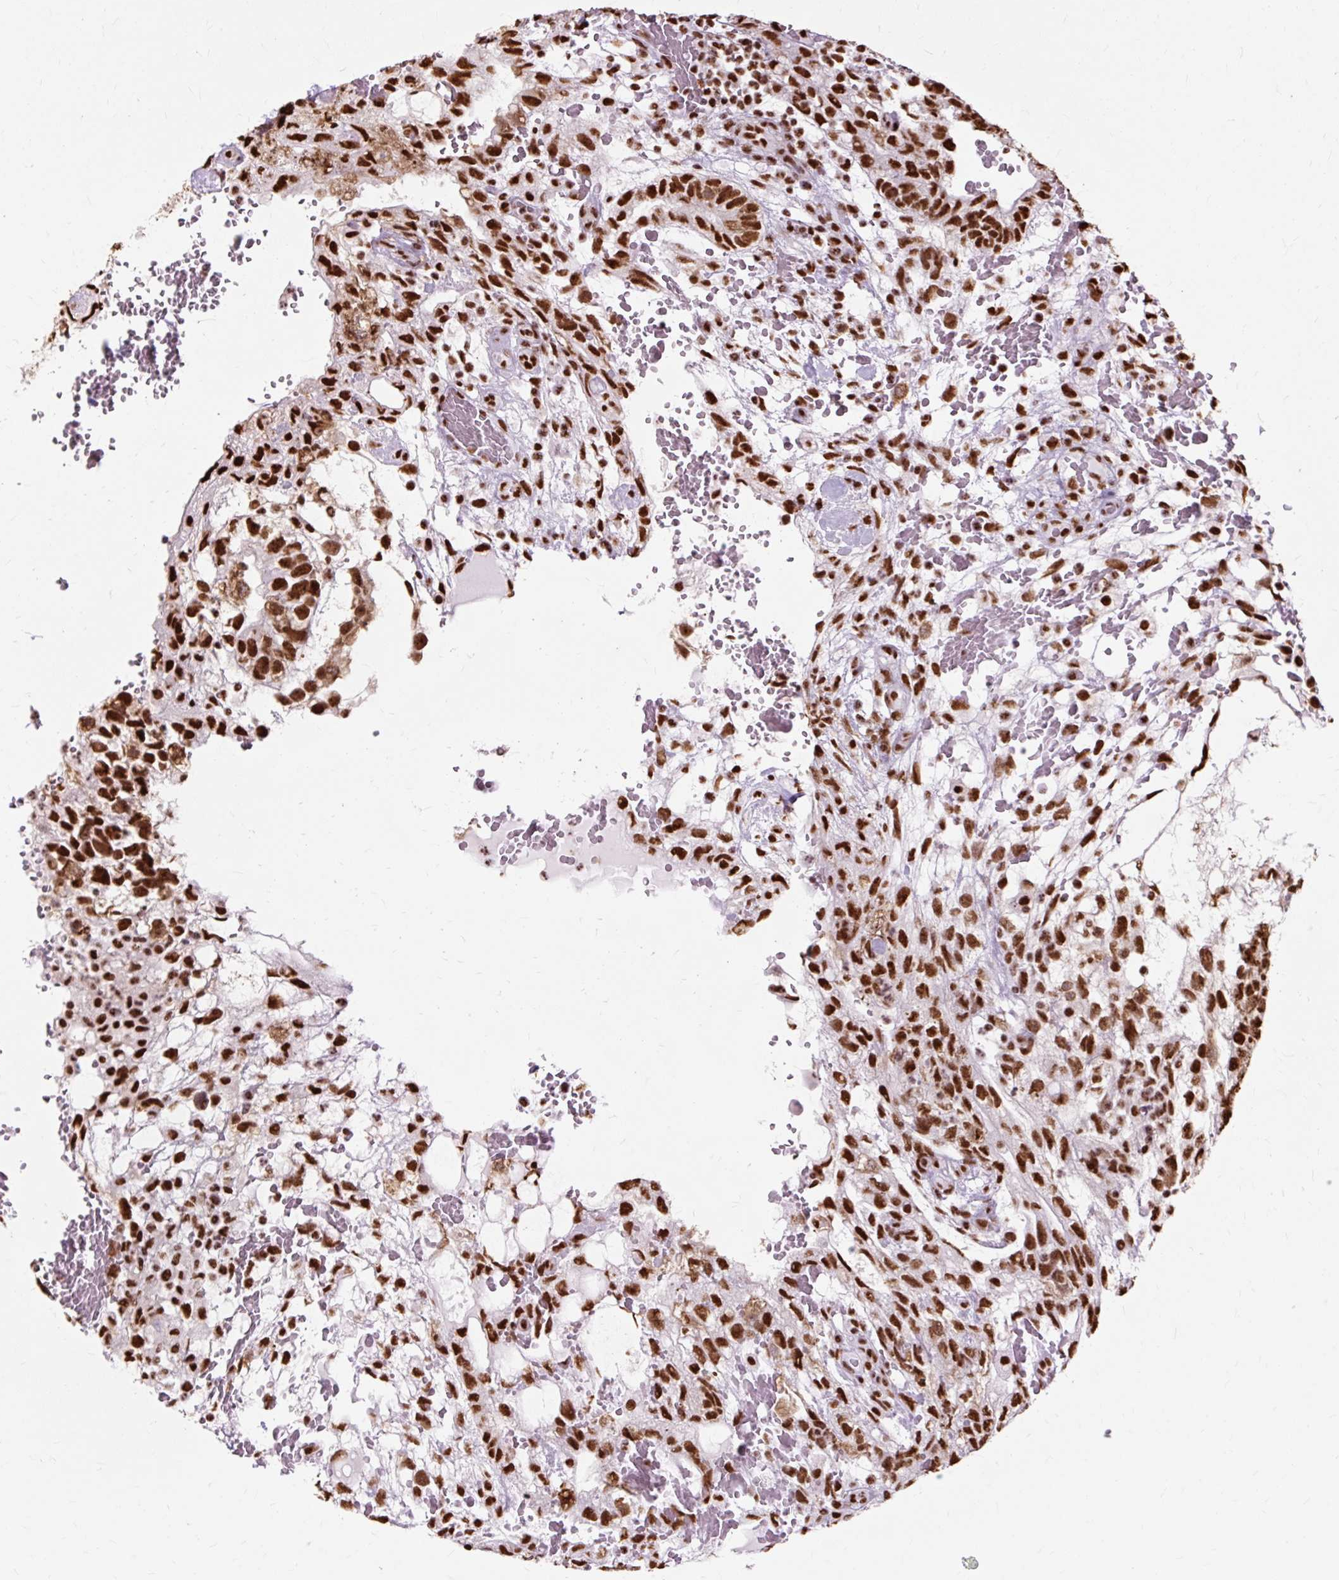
{"staining": {"intensity": "strong", "quantity": ">75%", "location": "nuclear"}, "tissue": "testis cancer", "cell_type": "Tumor cells", "image_type": "cancer", "snomed": [{"axis": "morphology", "description": "Normal tissue, NOS"}, {"axis": "morphology", "description": "Carcinoma, Embryonal, NOS"}, {"axis": "topography", "description": "Testis"}], "caption": "Human testis cancer (embryonal carcinoma) stained for a protein (brown) demonstrates strong nuclear positive staining in approximately >75% of tumor cells.", "gene": "XRCC6", "patient": {"sex": "male", "age": 32}}